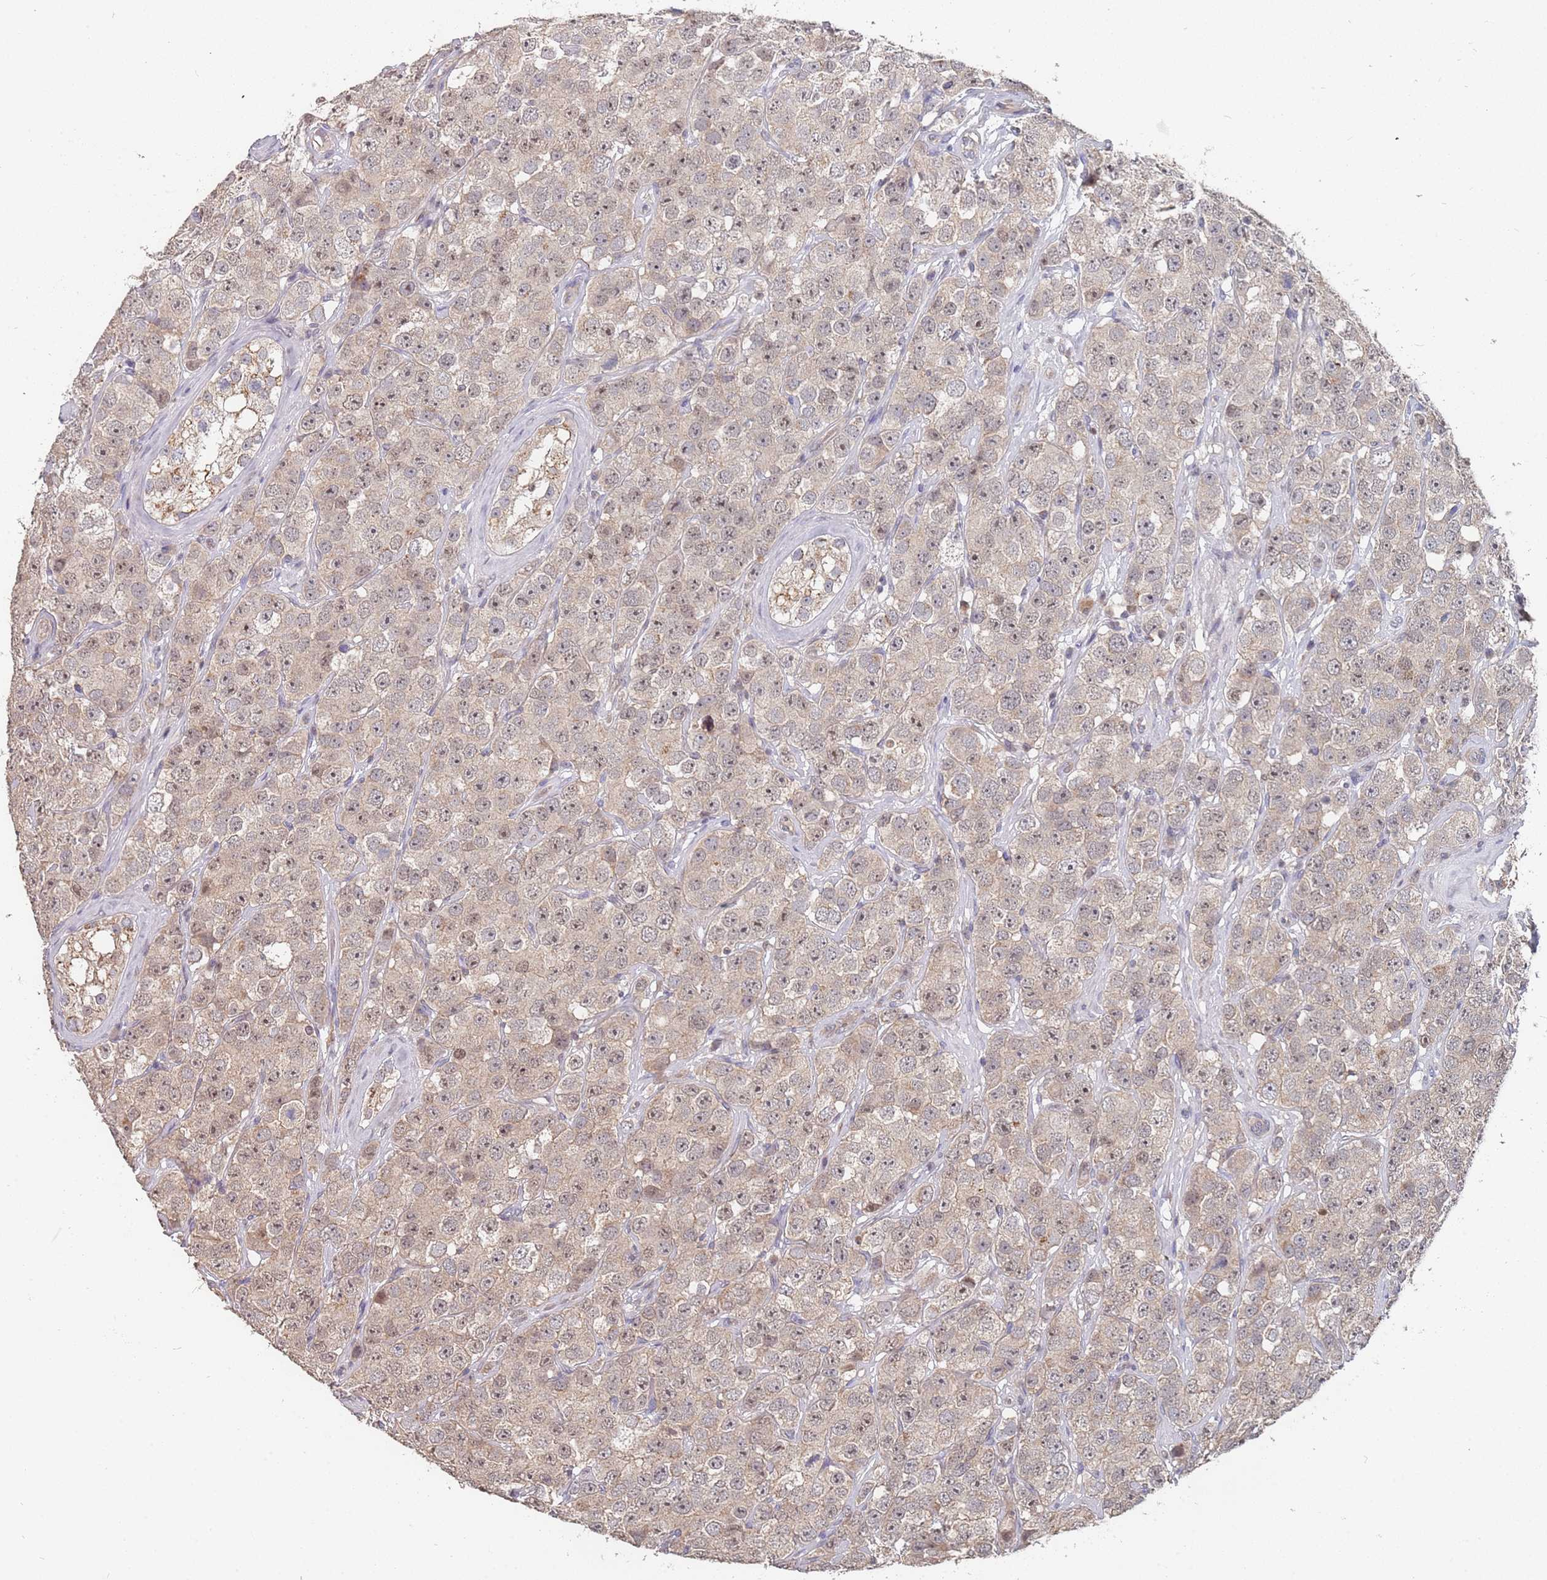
{"staining": {"intensity": "weak", "quantity": ">75%", "location": "cytoplasmic/membranous,nuclear"}, "tissue": "testis cancer", "cell_type": "Tumor cells", "image_type": "cancer", "snomed": [{"axis": "morphology", "description": "Seminoma, NOS"}, {"axis": "topography", "description": "Testis"}], "caption": "Testis seminoma stained with a protein marker reveals weak staining in tumor cells.", "gene": "TCEANC2", "patient": {"sex": "male", "age": 28}}